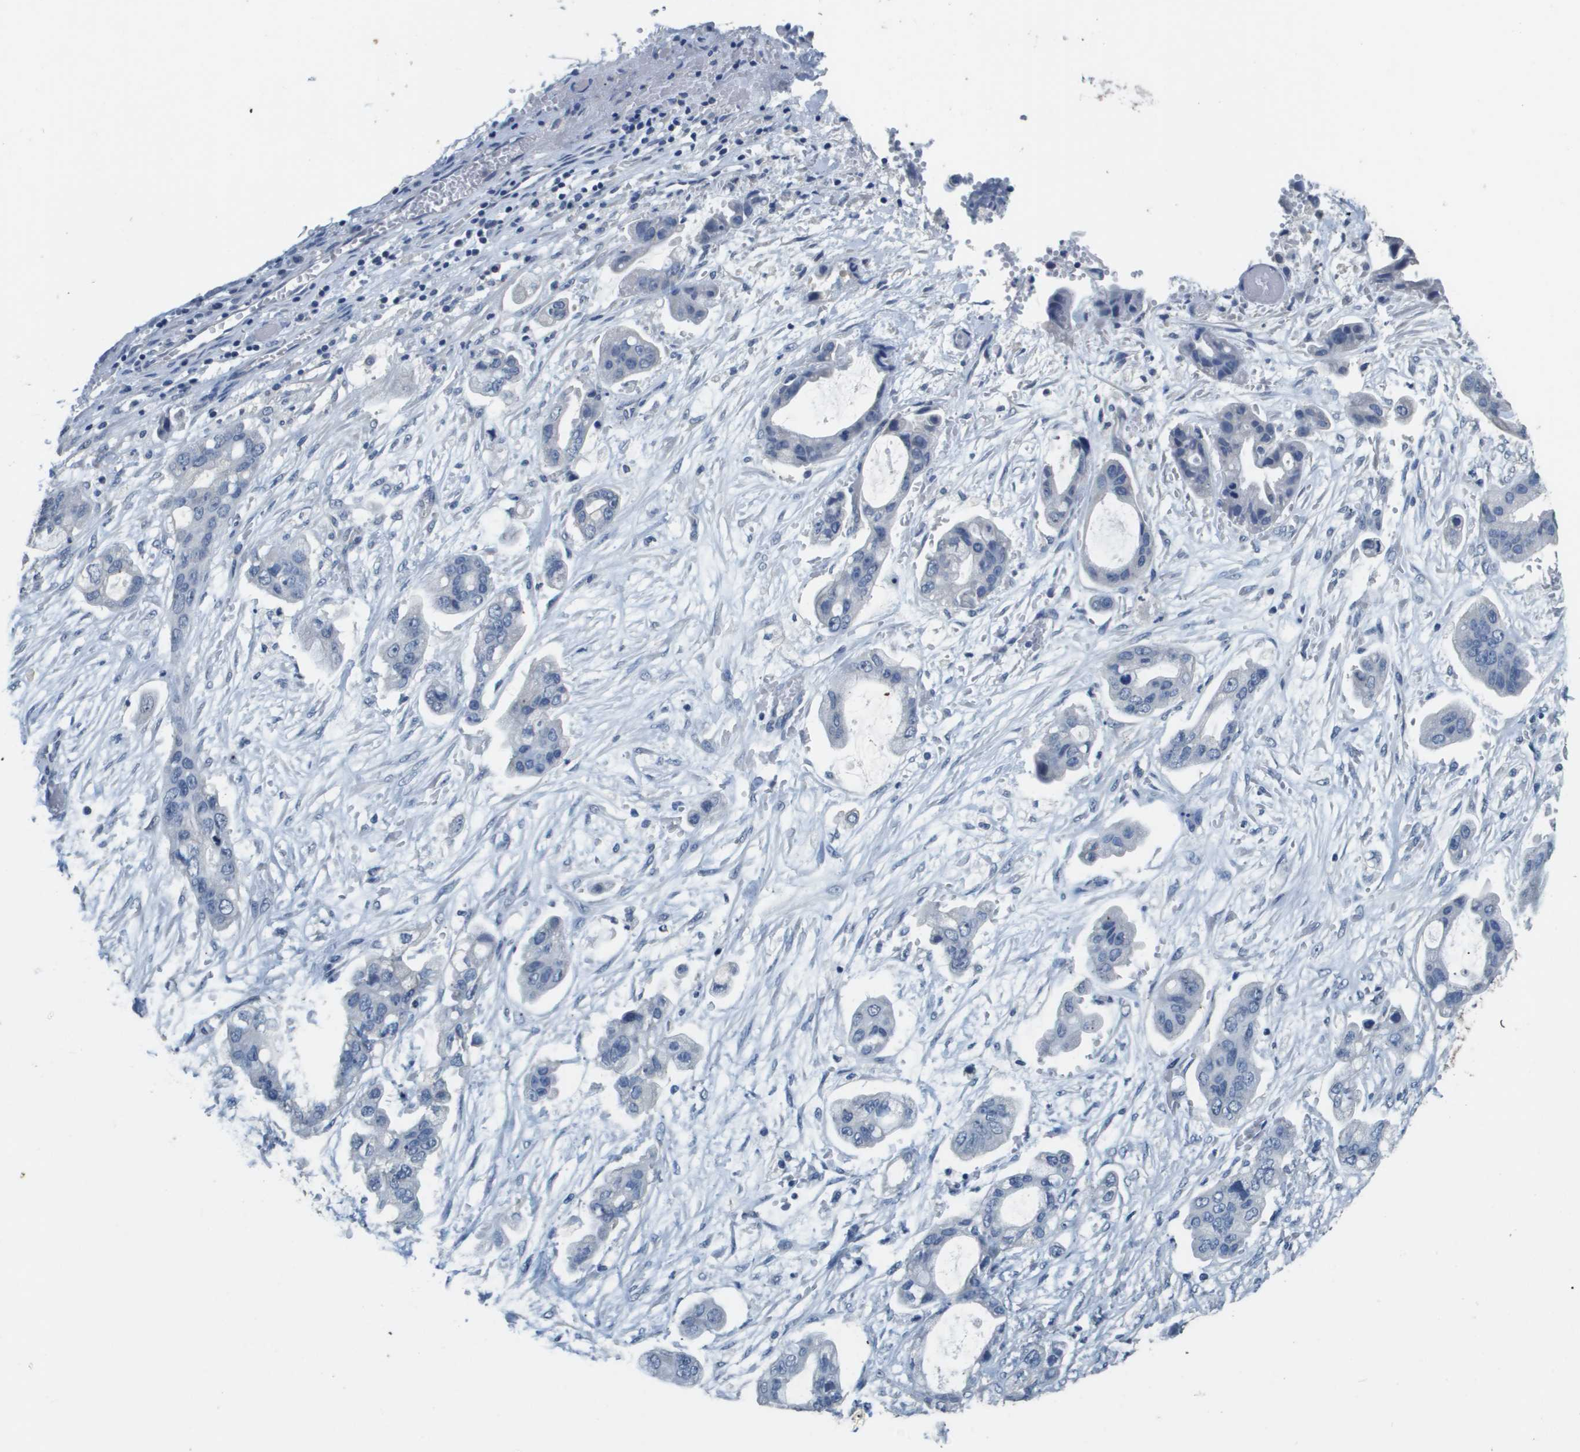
{"staining": {"intensity": "negative", "quantity": "none", "location": "none"}, "tissue": "stomach cancer", "cell_type": "Tumor cells", "image_type": "cancer", "snomed": [{"axis": "morphology", "description": "Adenocarcinoma, NOS"}, {"axis": "topography", "description": "Stomach"}], "caption": "The histopathology image shows no significant staining in tumor cells of adenocarcinoma (stomach).", "gene": "MT3", "patient": {"sex": "male", "age": 62}}